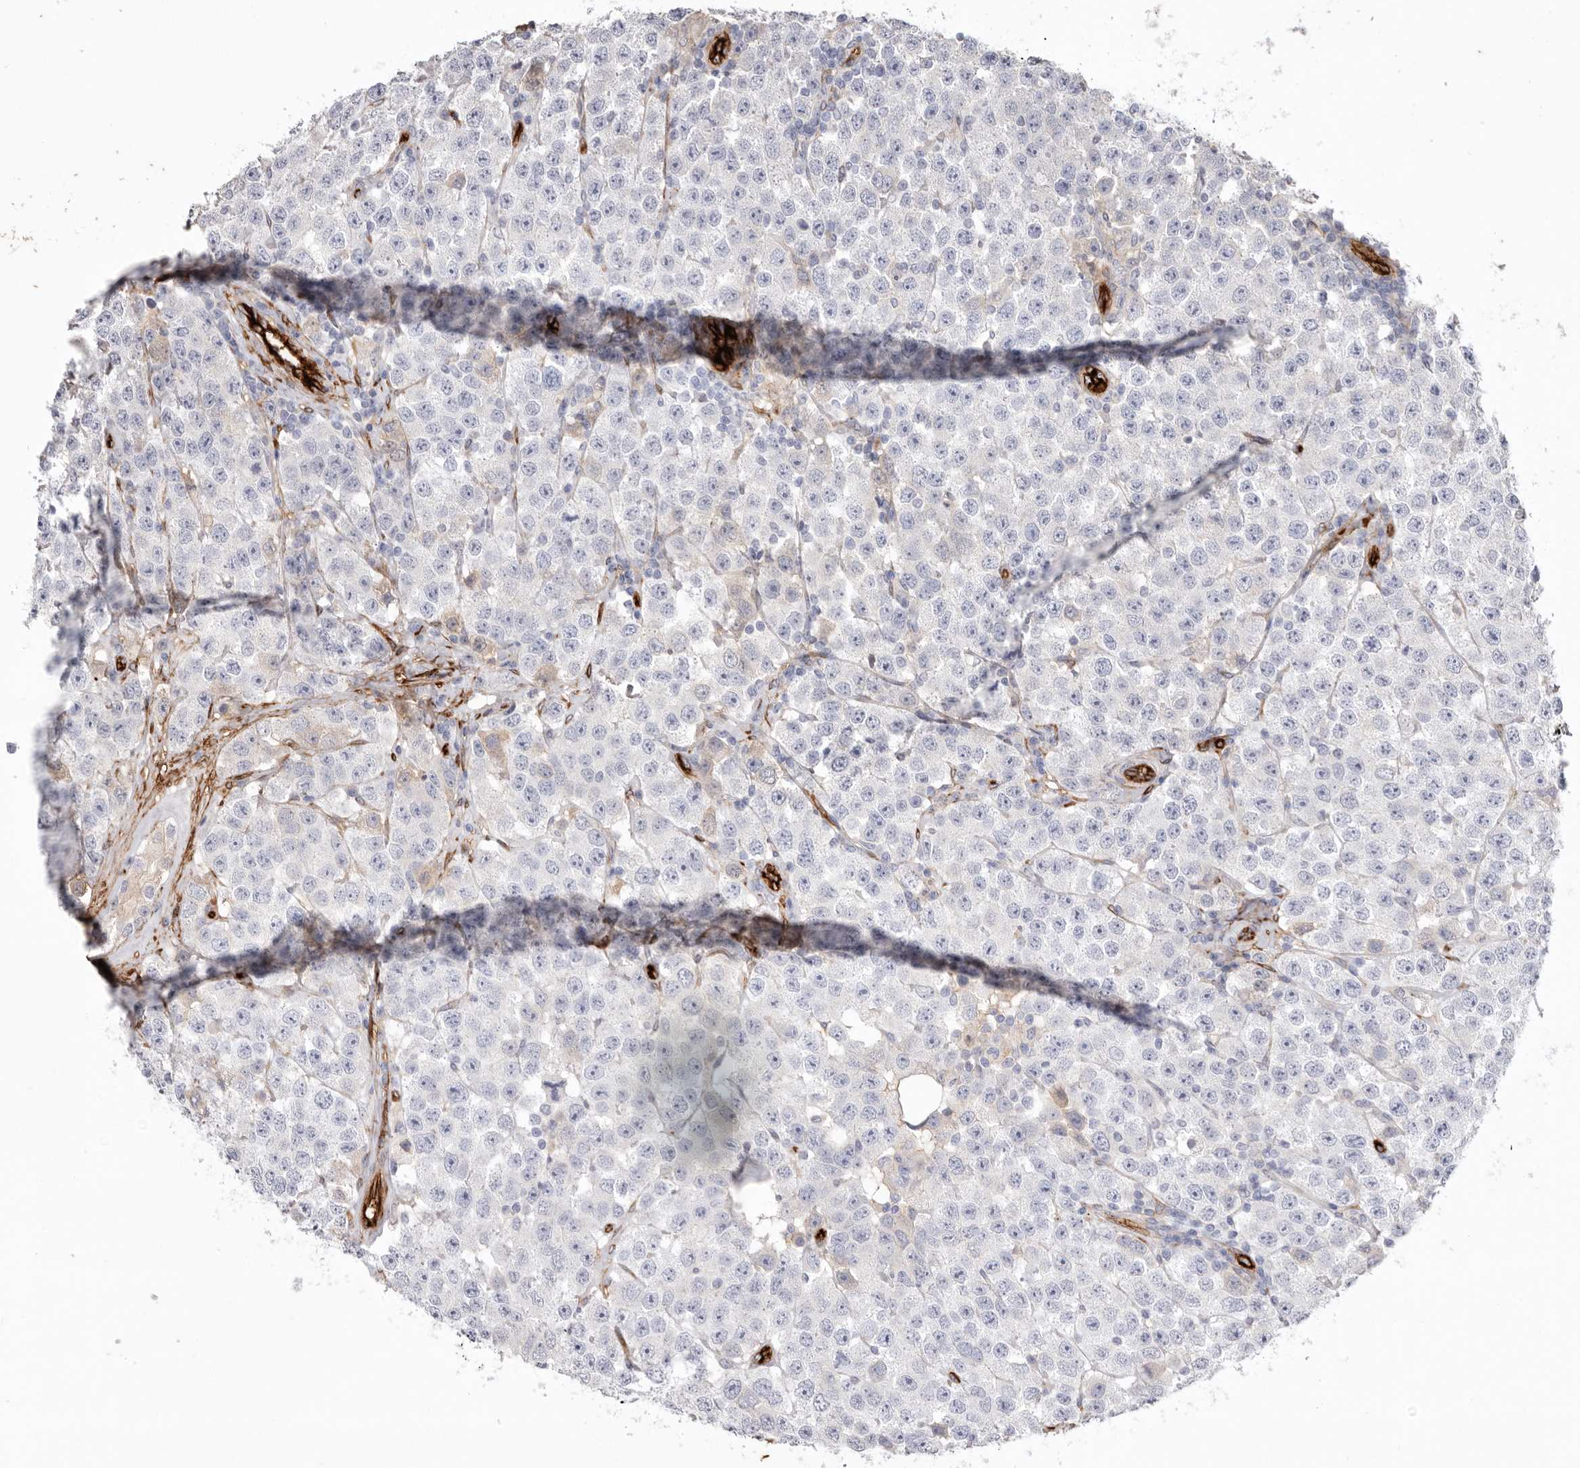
{"staining": {"intensity": "negative", "quantity": "none", "location": "none"}, "tissue": "testis cancer", "cell_type": "Tumor cells", "image_type": "cancer", "snomed": [{"axis": "morphology", "description": "Seminoma, NOS"}, {"axis": "topography", "description": "Testis"}], "caption": "This is an immunohistochemistry (IHC) micrograph of testis cancer. There is no positivity in tumor cells.", "gene": "LRRC66", "patient": {"sex": "male", "age": 28}}